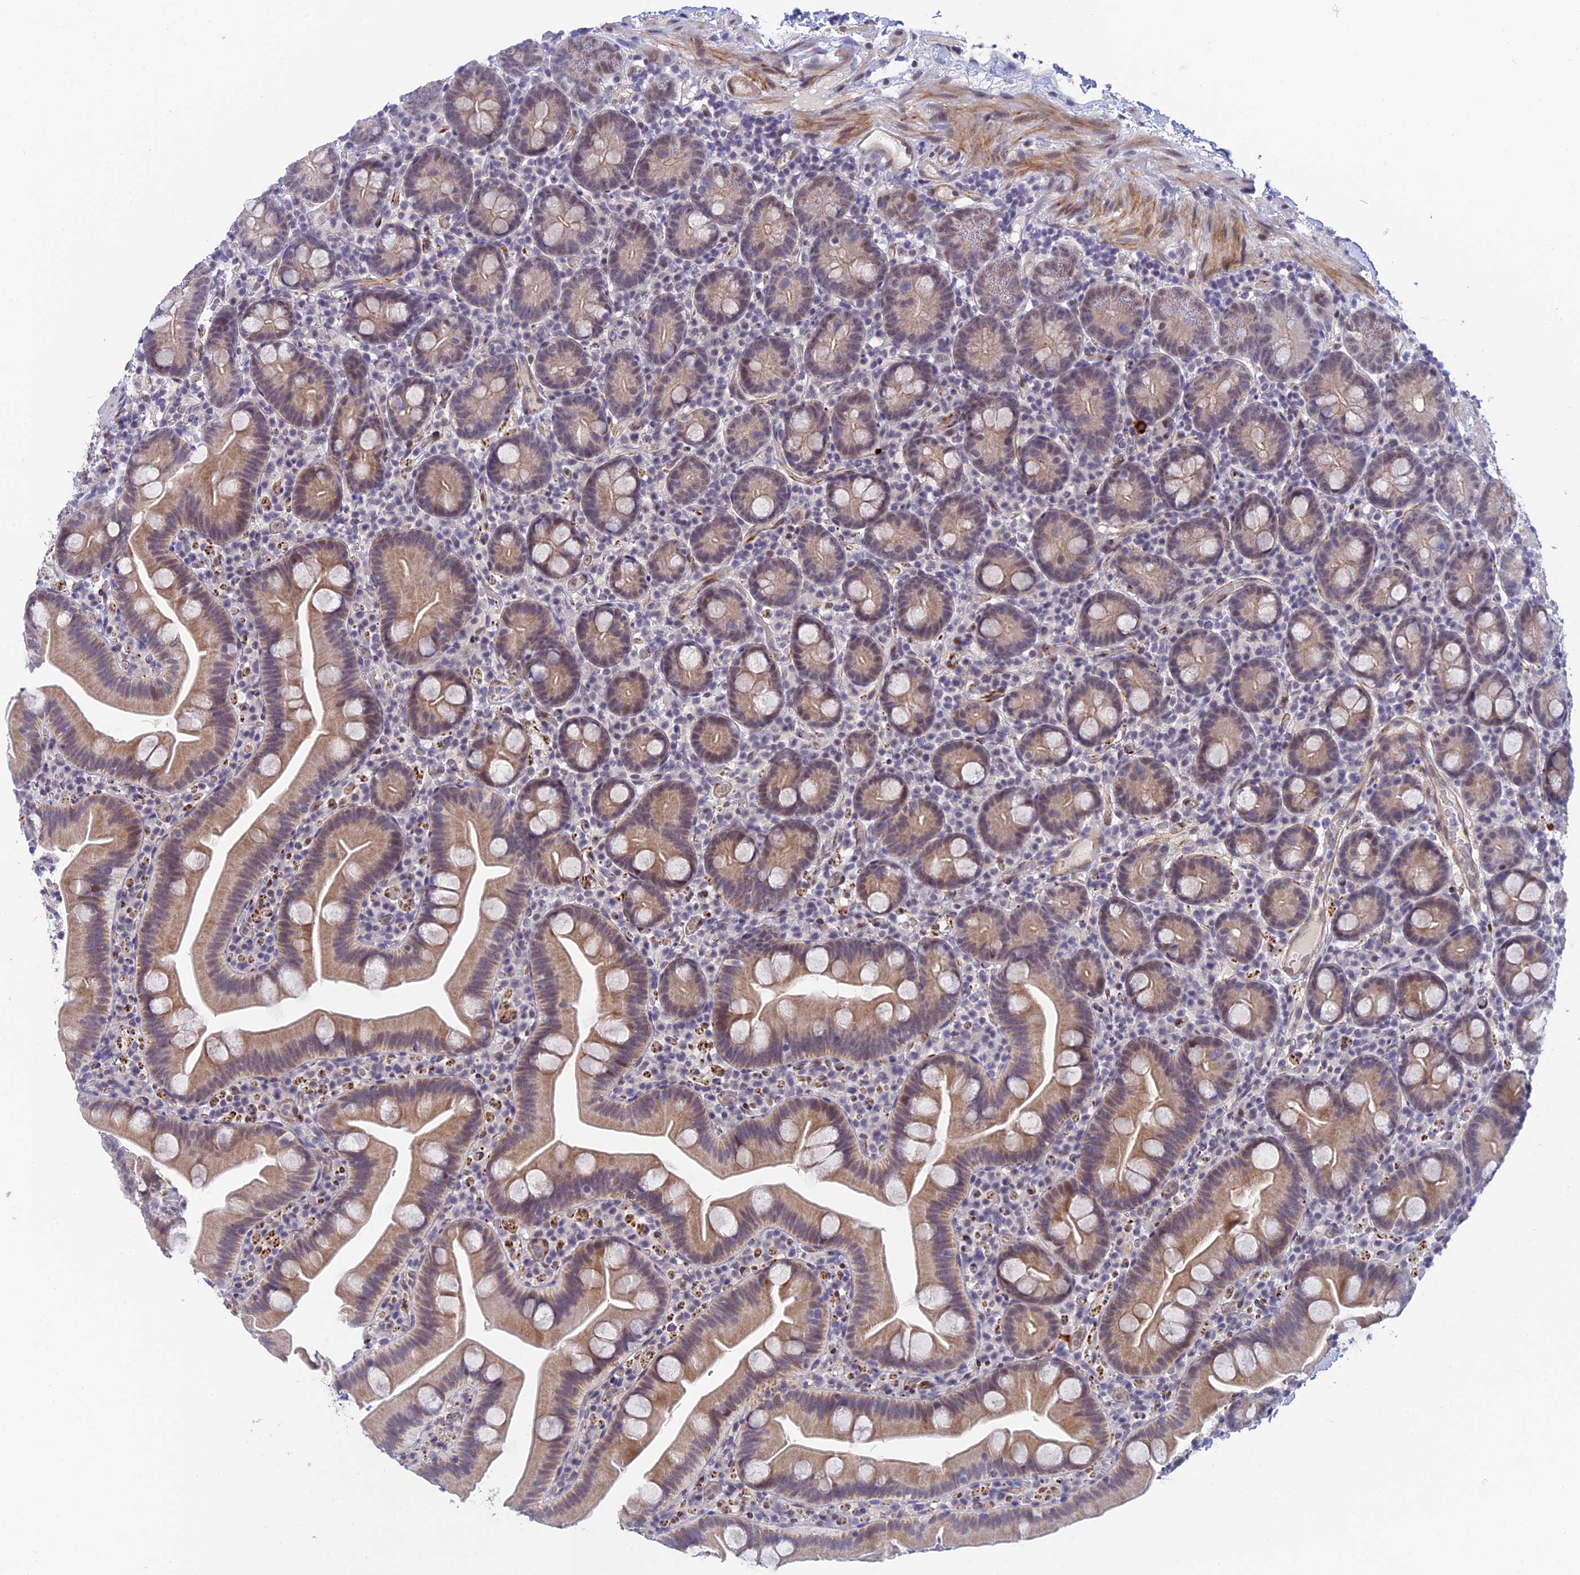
{"staining": {"intensity": "moderate", "quantity": "25%-75%", "location": "cytoplasmic/membranous,nuclear"}, "tissue": "small intestine", "cell_type": "Glandular cells", "image_type": "normal", "snomed": [{"axis": "morphology", "description": "Normal tissue, NOS"}, {"axis": "topography", "description": "Small intestine"}], "caption": "Immunohistochemistry (IHC) (DAB) staining of normal human small intestine shows moderate cytoplasmic/membranous,nuclear protein positivity in approximately 25%-75% of glandular cells.", "gene": "CLK4", "patient": {"sex": "female", "age": 68}}